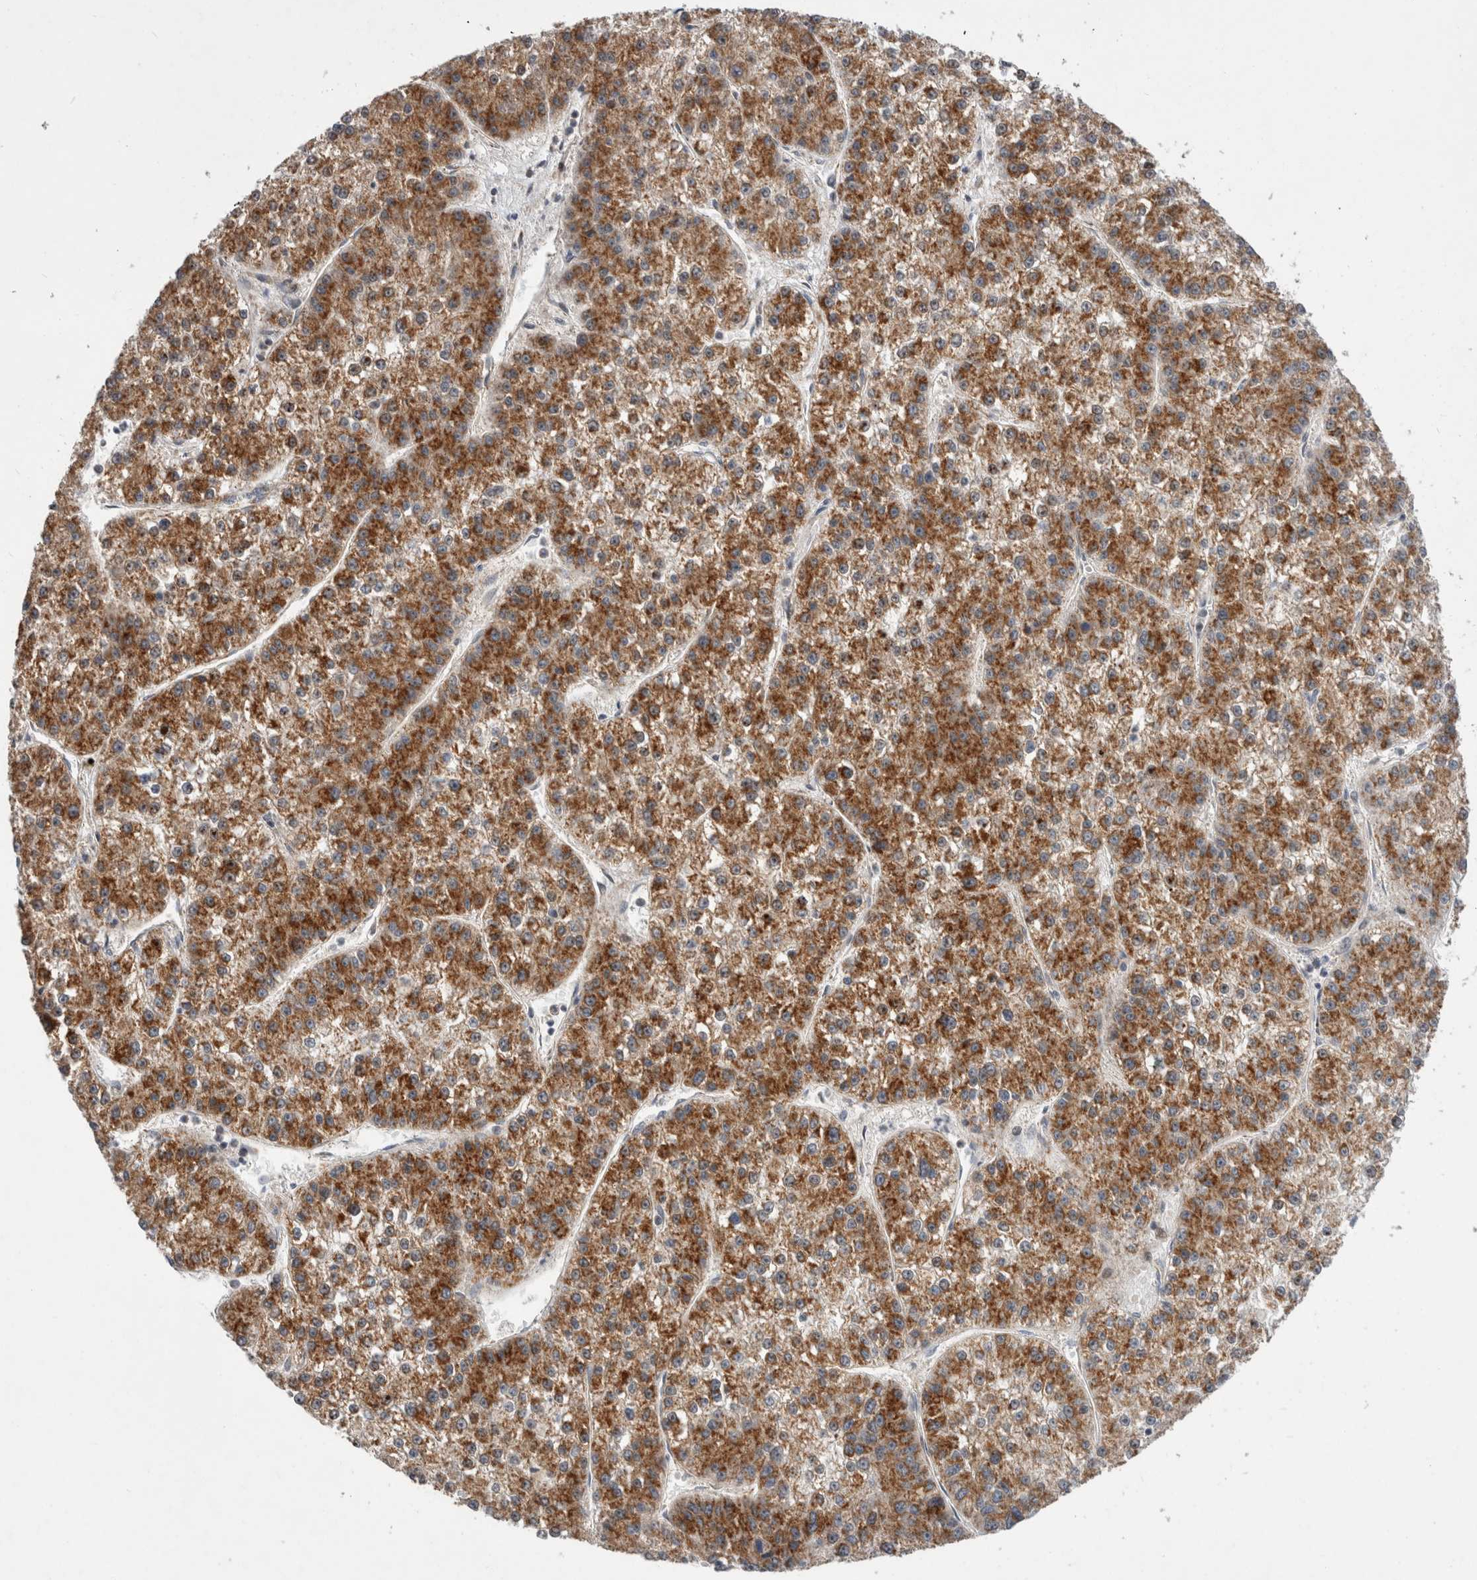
{"staining": {"intensity": "moderate", "quantity": ">75%", "location": "cytoplasmic/membranous"}, "tissue": "liver cancer", "cell_type": "Tumor cells", "image_type": "cancer", "snomed": [{"axis": "morphology", "description": "Carcinoma, Hepatocellular, NOS"}, {"axis": "topography", "description": "Liver"}], "caption": "Liver cancer (hepatocellular carcinoma) stained with a brown dye demonstrates moderate cytoplasmic/membranous positive positivity in approximately >75% of tumor cells.", "gene": "MRPL37", "patient": {"sex": "female", "age": 73}}